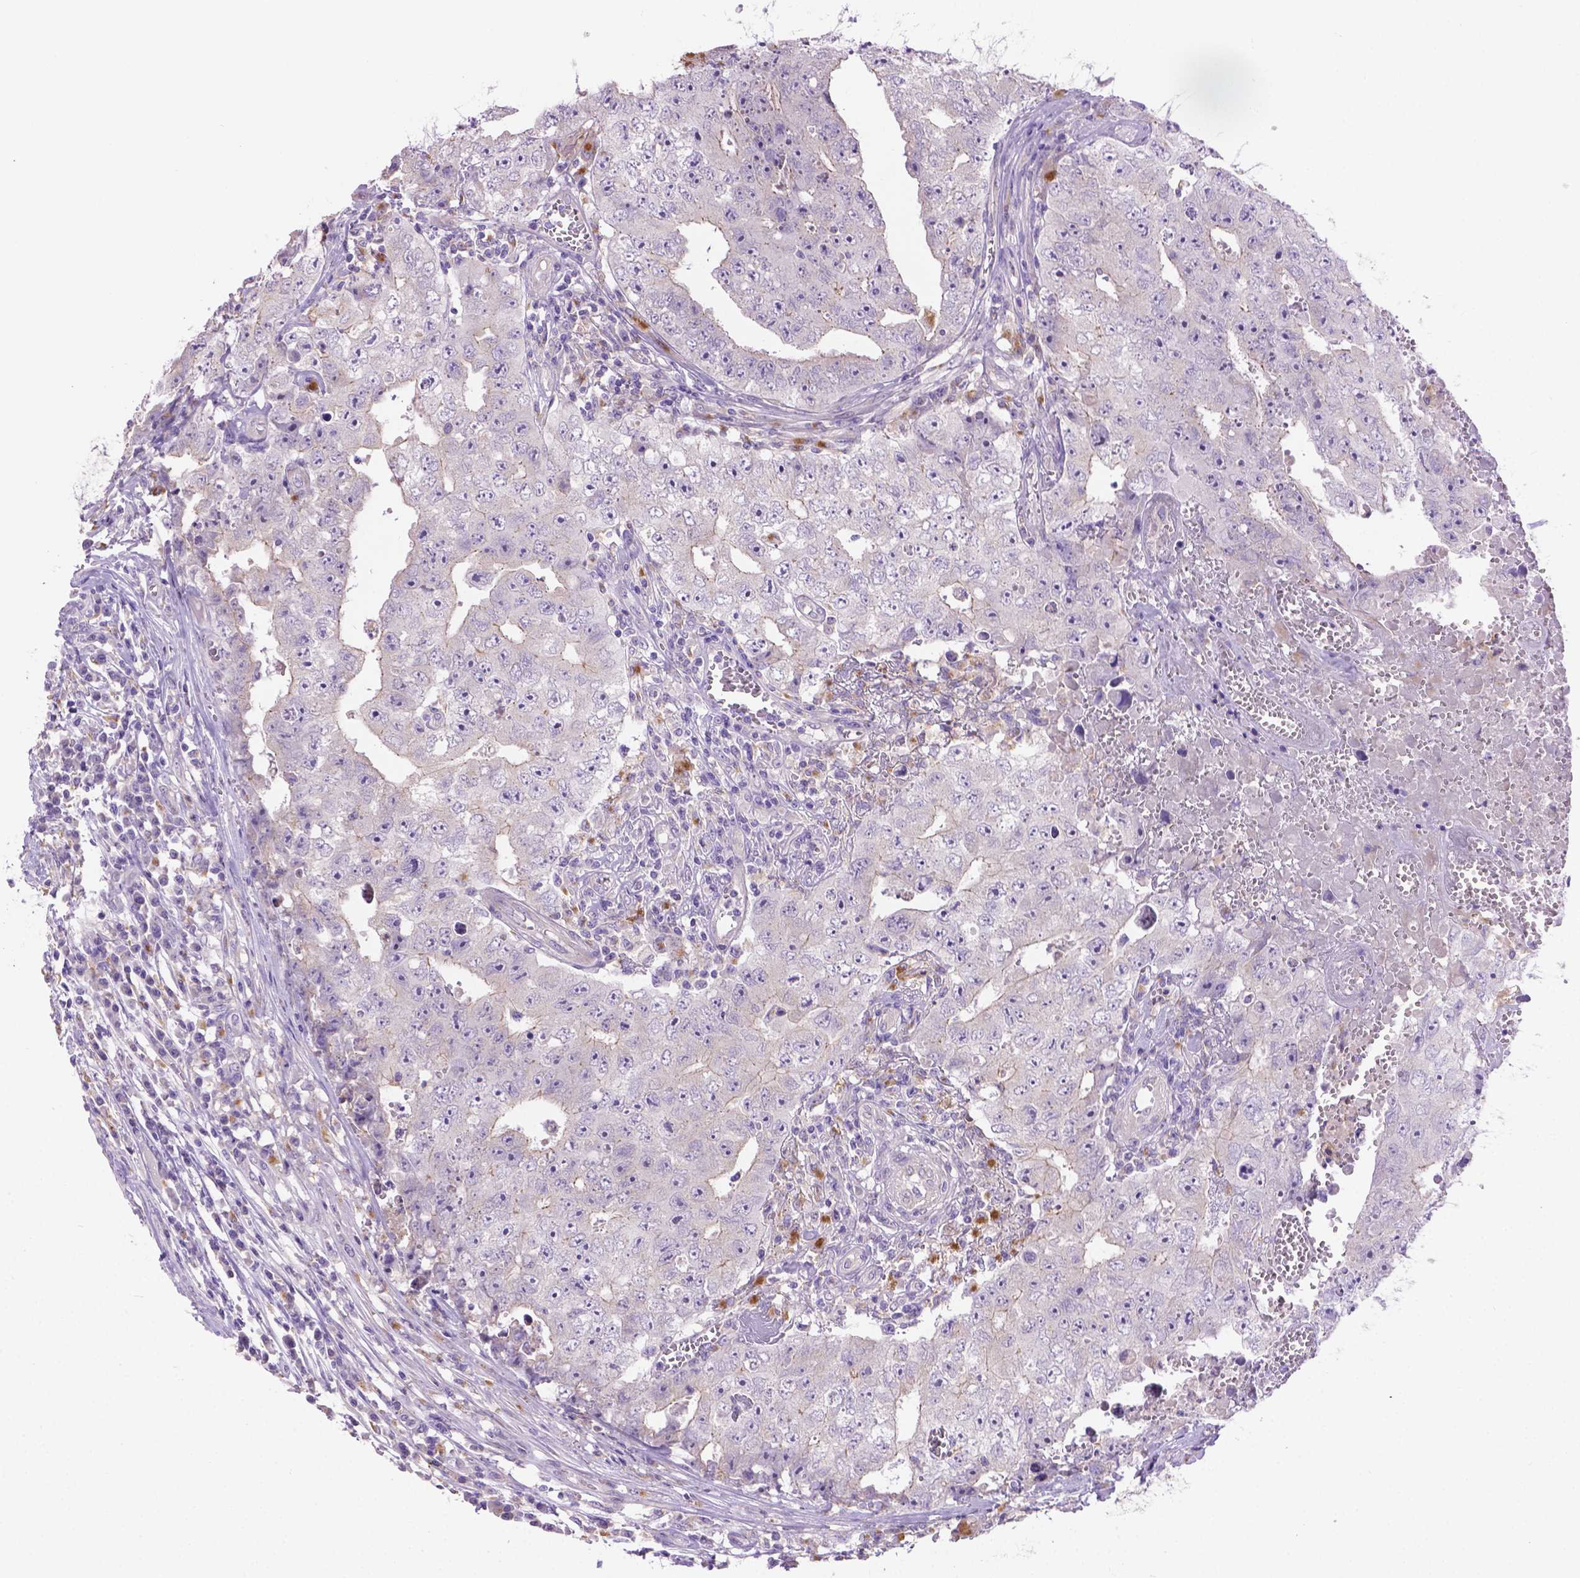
{"staining": {"intensity": "negative", "quantity": "none", "location": "none"}, "tissue": "testis cancer", "cell_type": "Tumor cells", "image_type": "cancer", "snomed": [{"axis": "morphology", "description": "Carcinoma, Embryonal, NOS"}, {"axis": "topography", "description": "Testis"}], "caption": "This image is of testis cancer stained with IHC to label a protein in brown with the nuclei are counter-stained blue. There is no staining in tumor cells.", "gene": "CDH7", "patient": {"sex": "male", "age": 36}}